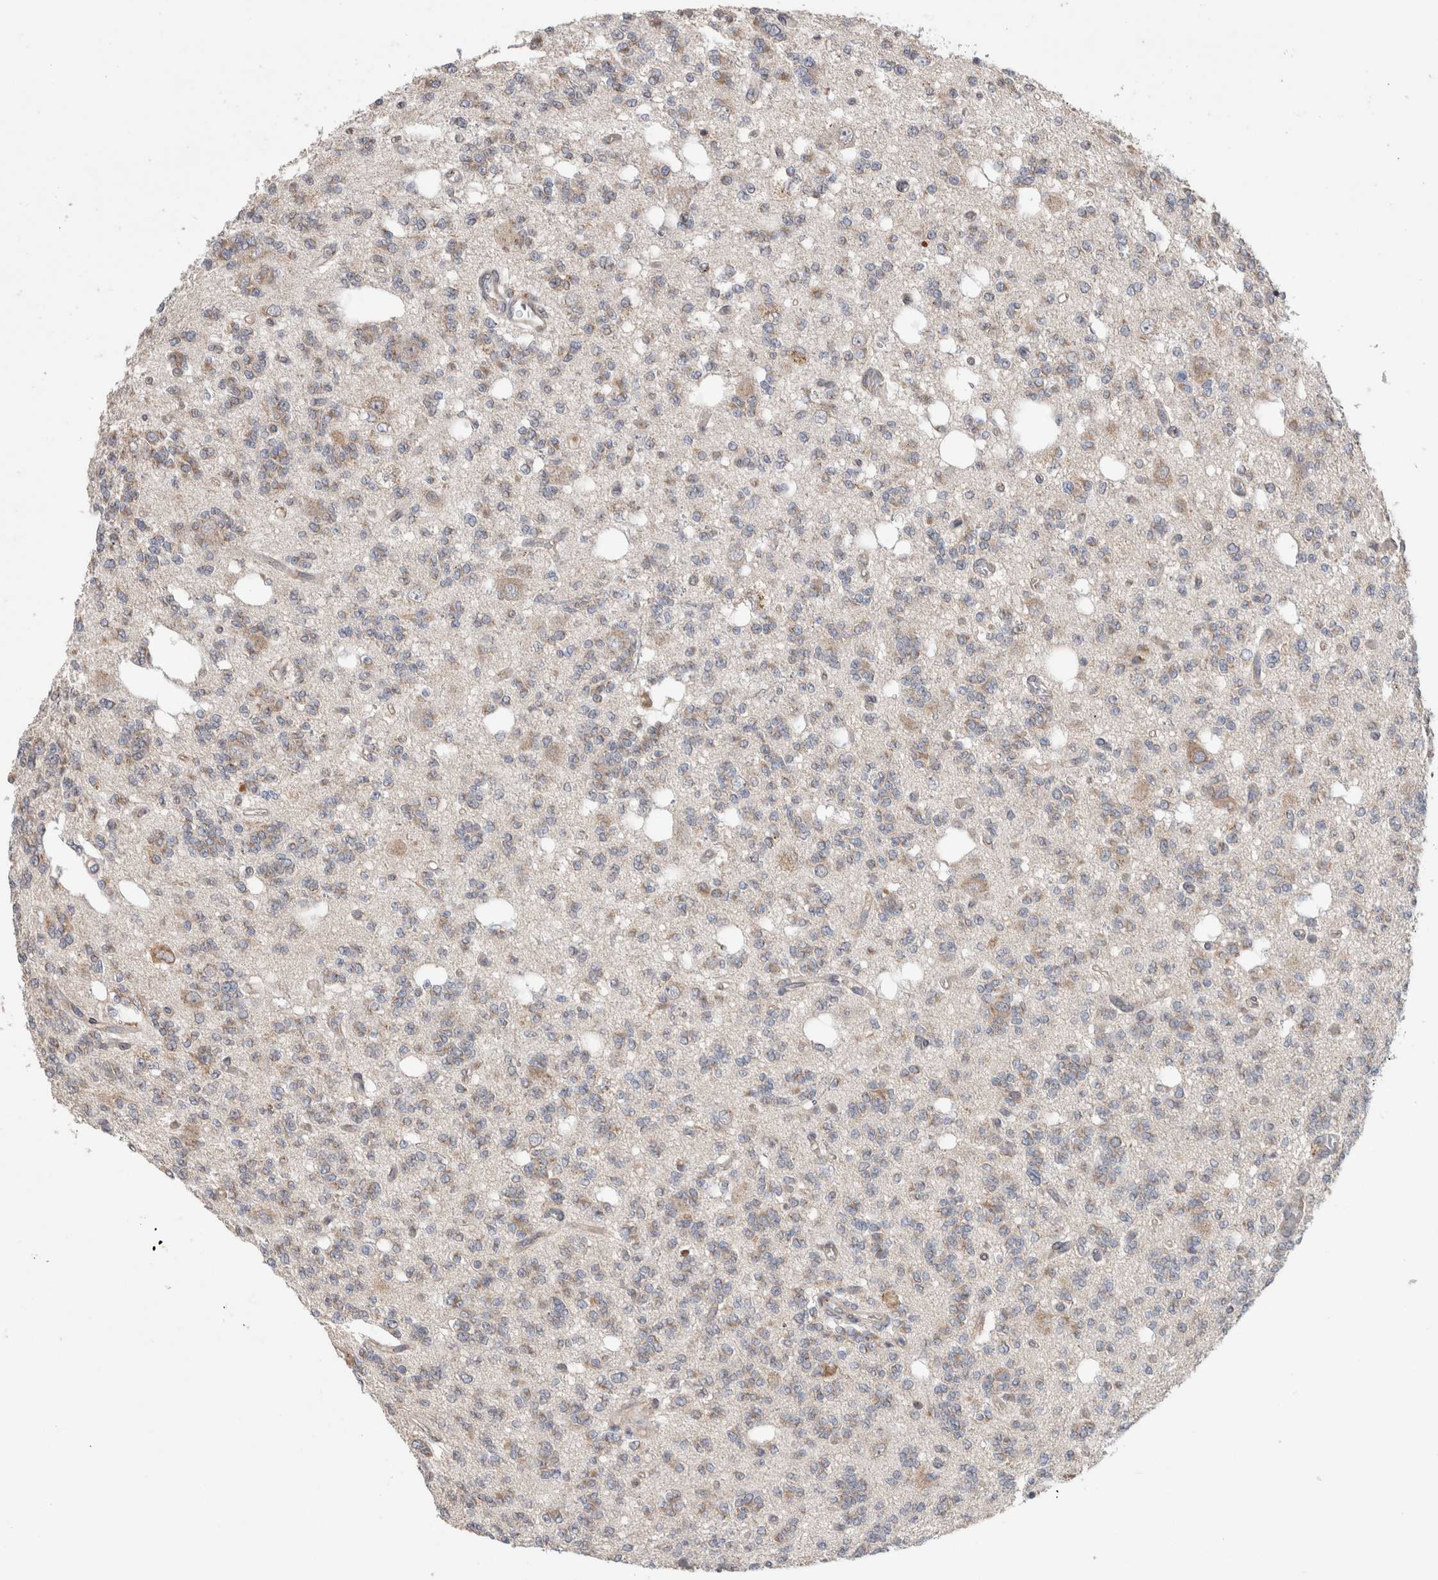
{"staining": {"intensity": "moderate", "quantity": "25%-75%", "location": "cytoplasmic/membranous"}, "tissue": "glioma", "cell_type": "Tumor cells", "image_type": "cancer", "snomed": [{"axis": "morphology", "description": "Glioma, malignant, Low grade"}, {"axis": "topography", "description": "Brain"}], "caption": "A histopathology image of human malignant glioma (low-grade) stained for a protein demonstrates moderate cytoplasmic/membranous brown staining in tumor cells.", "gene": "TRIM5", "patient": {"sex": "male", "age": 38}}